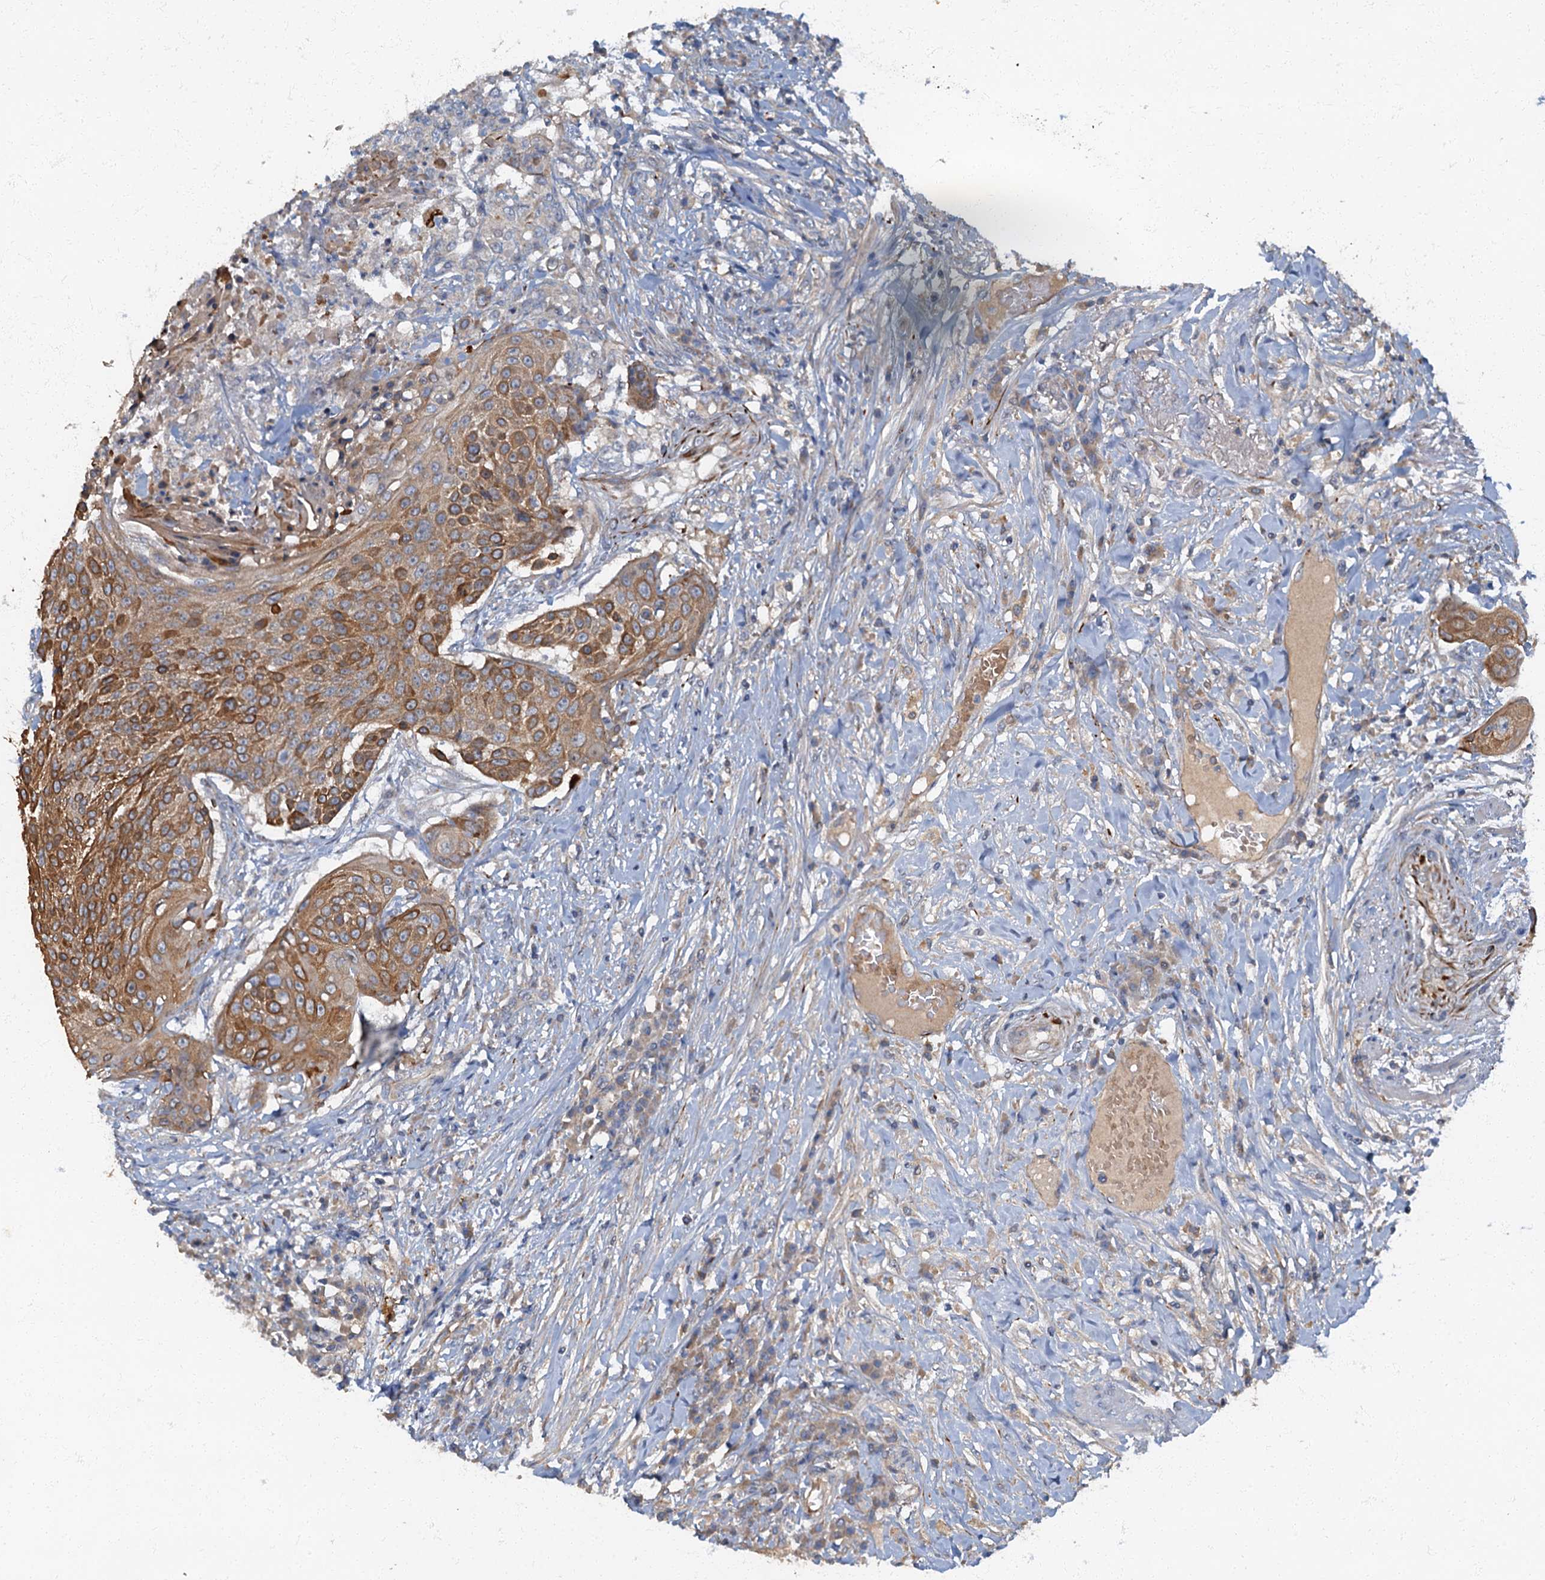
{"staining": {"intensity": "moderate", "quantity": ">75%", "location": "cytoplasmic/membranous"}, "tissue": "urothelial cancer", "cell_type": "Tumor cells", "image_type": "cancer", "snomed": [{"axis": "morphology", "description": "Urothelial carcinoma, High grade"}, {"axis": "topography", "description": "Urinary bladder"}], "caption": "A photomicrograph showing moderate cytoplasmic/membranous staining in approximately >75% of tumor cells in urothelial cancer, as visualized by brown immunohistochemical staining.", "gene": "ARL11", "patient": {"sex": "female", "age": 63}}